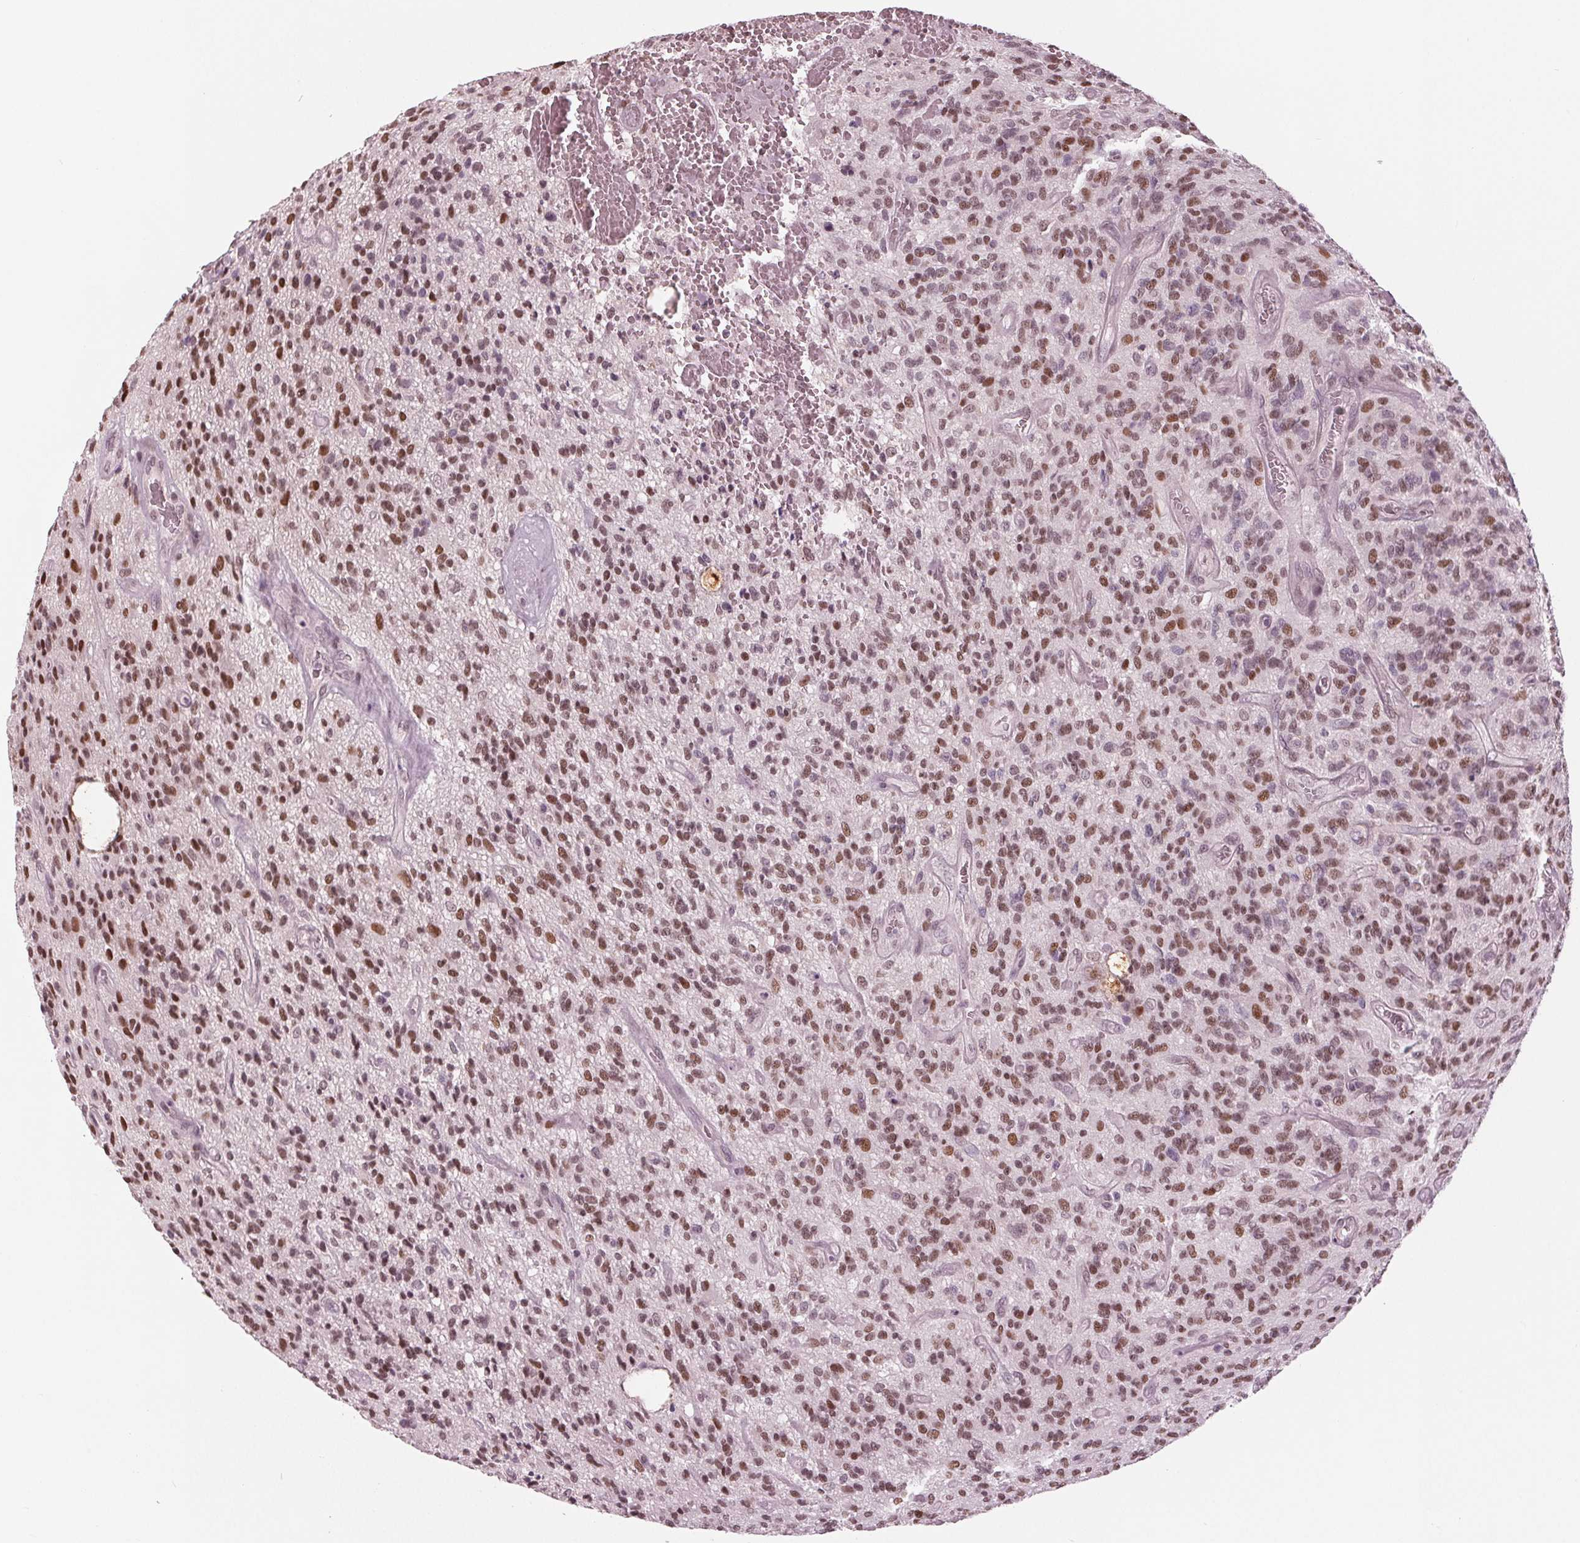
{"staining": {"intensity": "moderate", "quantity": ">75%", "location": "nuclear"}, "tissue": "glioma", "cell_type": "Tumor cells", "image_type": "cancer", "snomed": [{"axis": "morphology", "description": "Glioma, malignant, High grade"}, {"axis": "topography", "description": "Brain"}], "caption": "Glioma was stained to show a protein in brown. There is medium levels of moderate nuclear expression in about >75% of tumor cells.", "gene": "DNMT3L", "patient": {"sex": "male", "age": 76}}